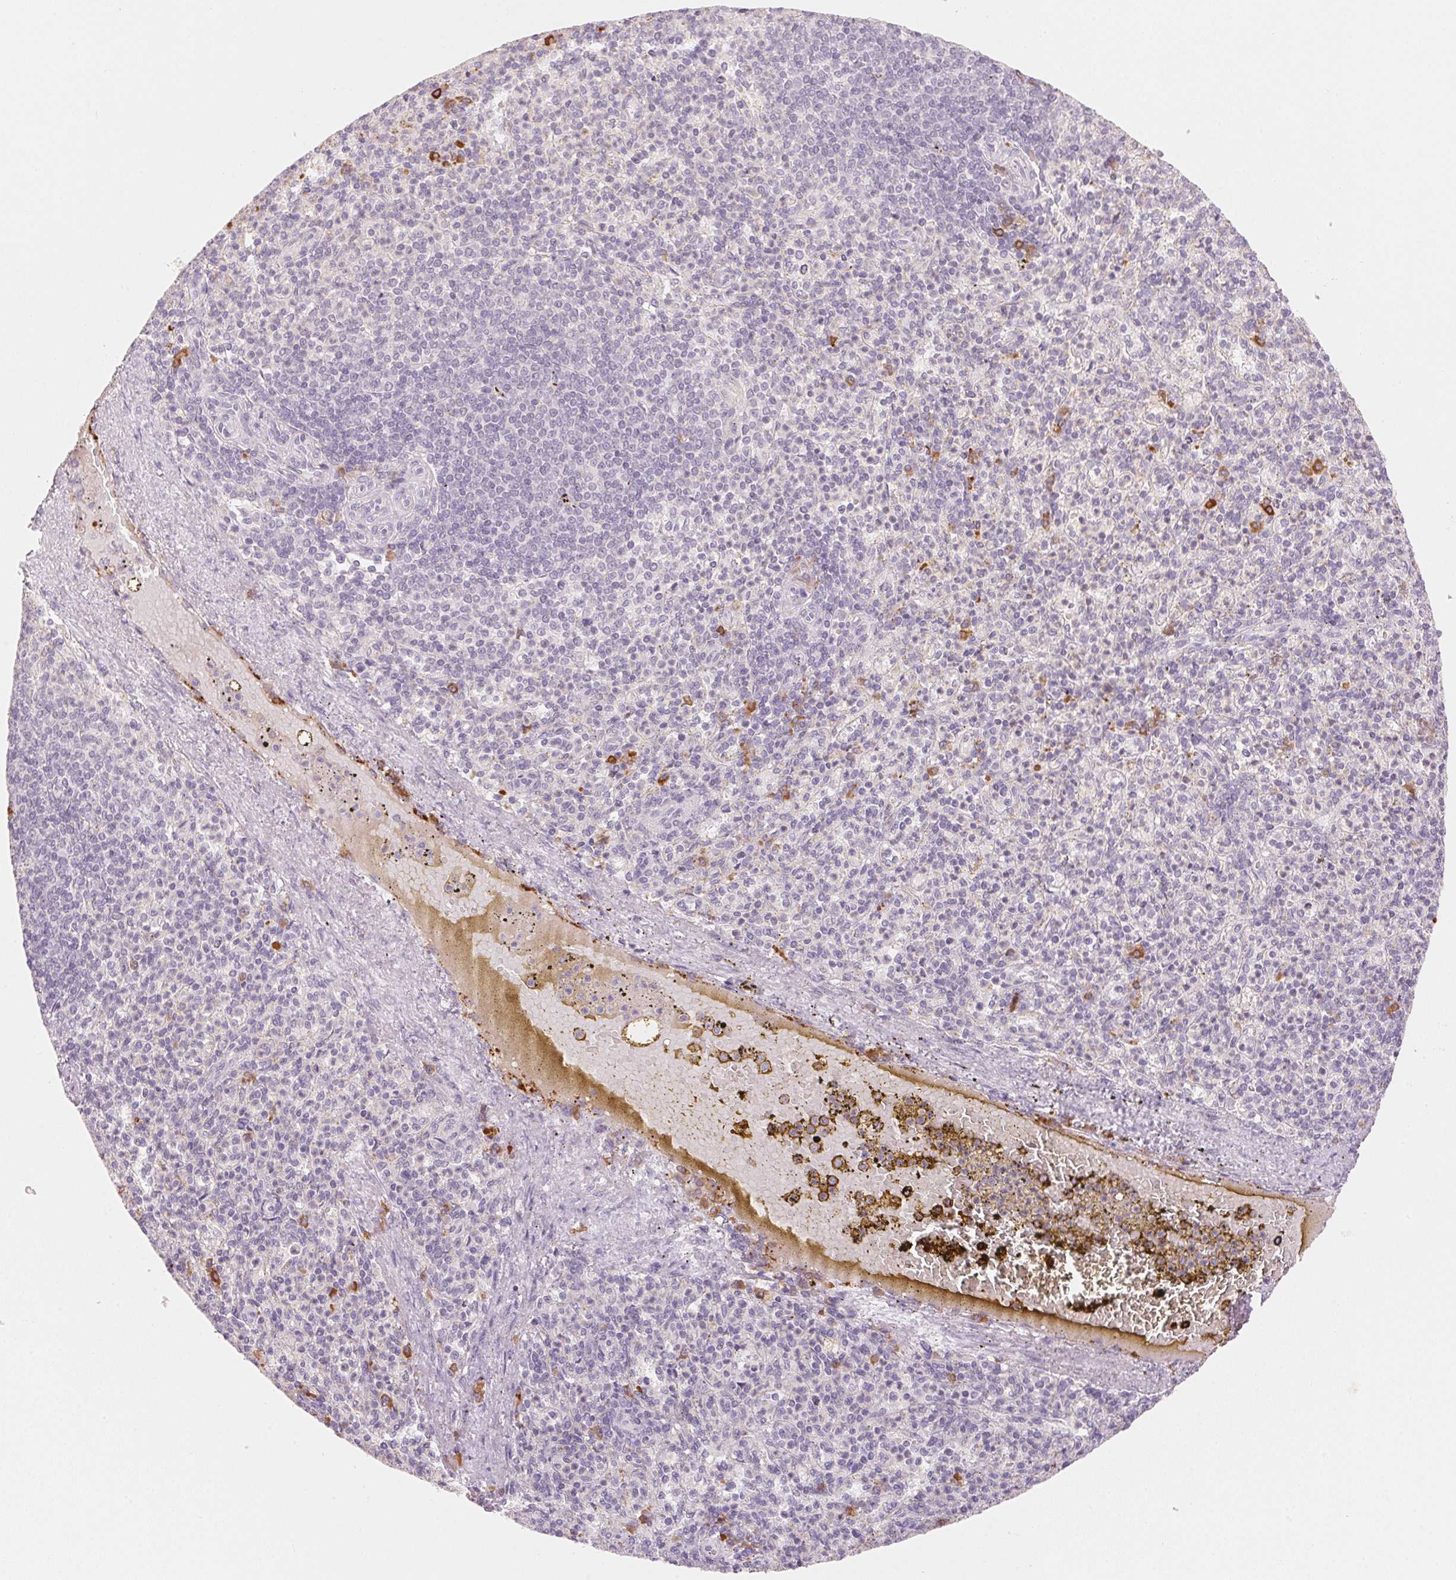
{"staining": {"intensity": "negative", "quantity": "none", "location": "none"}, "tissue": "spleen", "cell_type": "Cells in red pulp", "image_type": "normal", "snomed": [{"axis": "morphology", "description": "Normal tissue, NOS"}, {"axis": "topography", "description": "Spleen"}], "caption": "Cells in red pulp are negative for brown protein staining in unremarkable spleen. (Immunohistochemistry (ihc), brightfield microscopy, high magnification).", "gene": "RMDN2", "patient": {"sex": "female", "age": 74}}